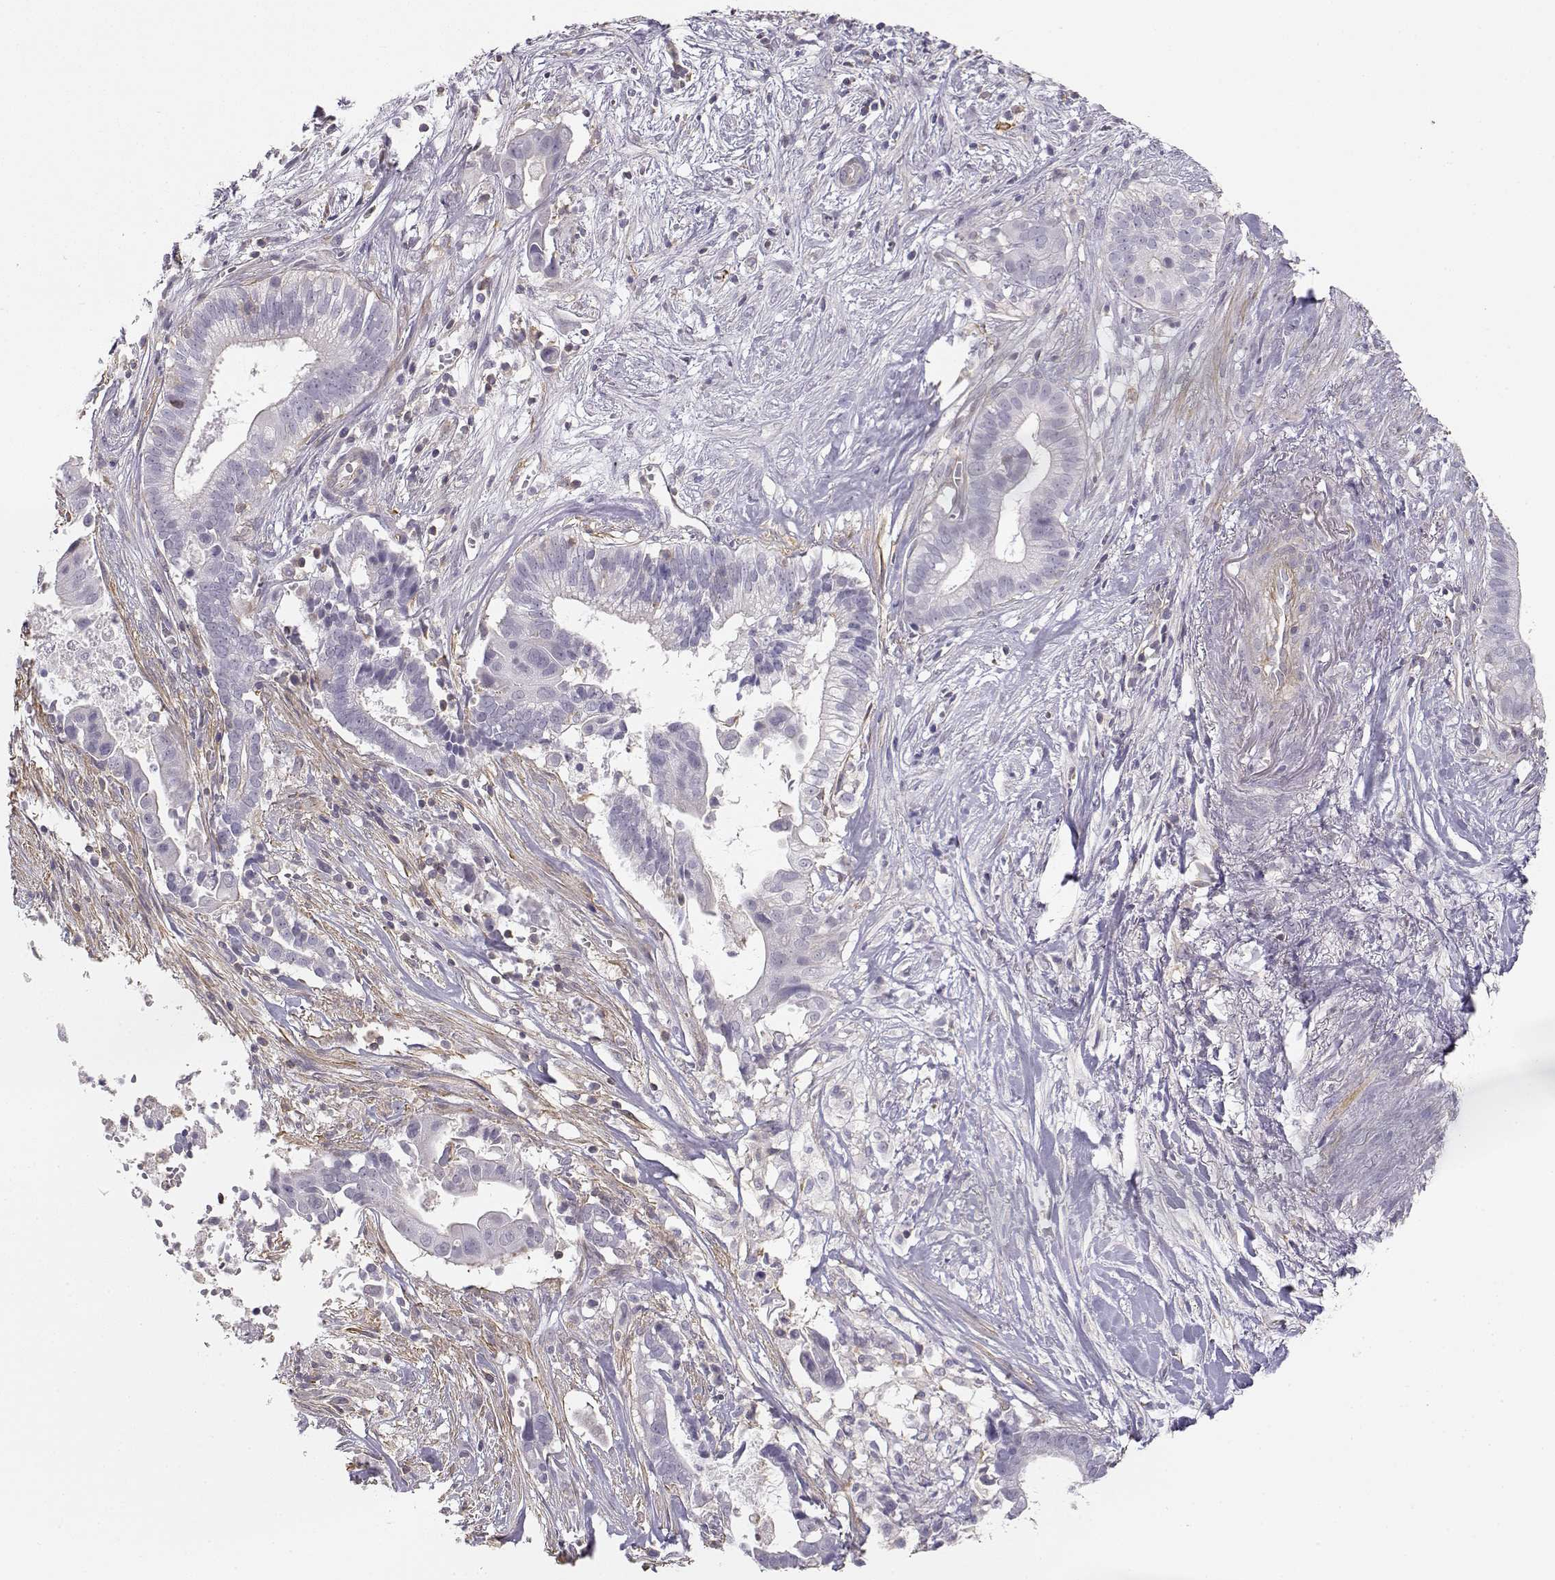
{"staining": {"intensity": "negative", "quantity": "none", "location": "none"}, "tissue": "pancreatic cancer", "cell_type": "Tumor cells", "image_type": "cancer", "snomed": [{"axis": "morphology", "description": "Adenocarcinoma, NOS"}, {"axis": "topography", "description": "Pancreas"}], "caption": "Pancreatic adenocarcinoma was stained to show a protein in brown. There is no significant positivity in tumor cells.", "gene": "DAPL1", "patient": {"sex": "male", "age": 61}}